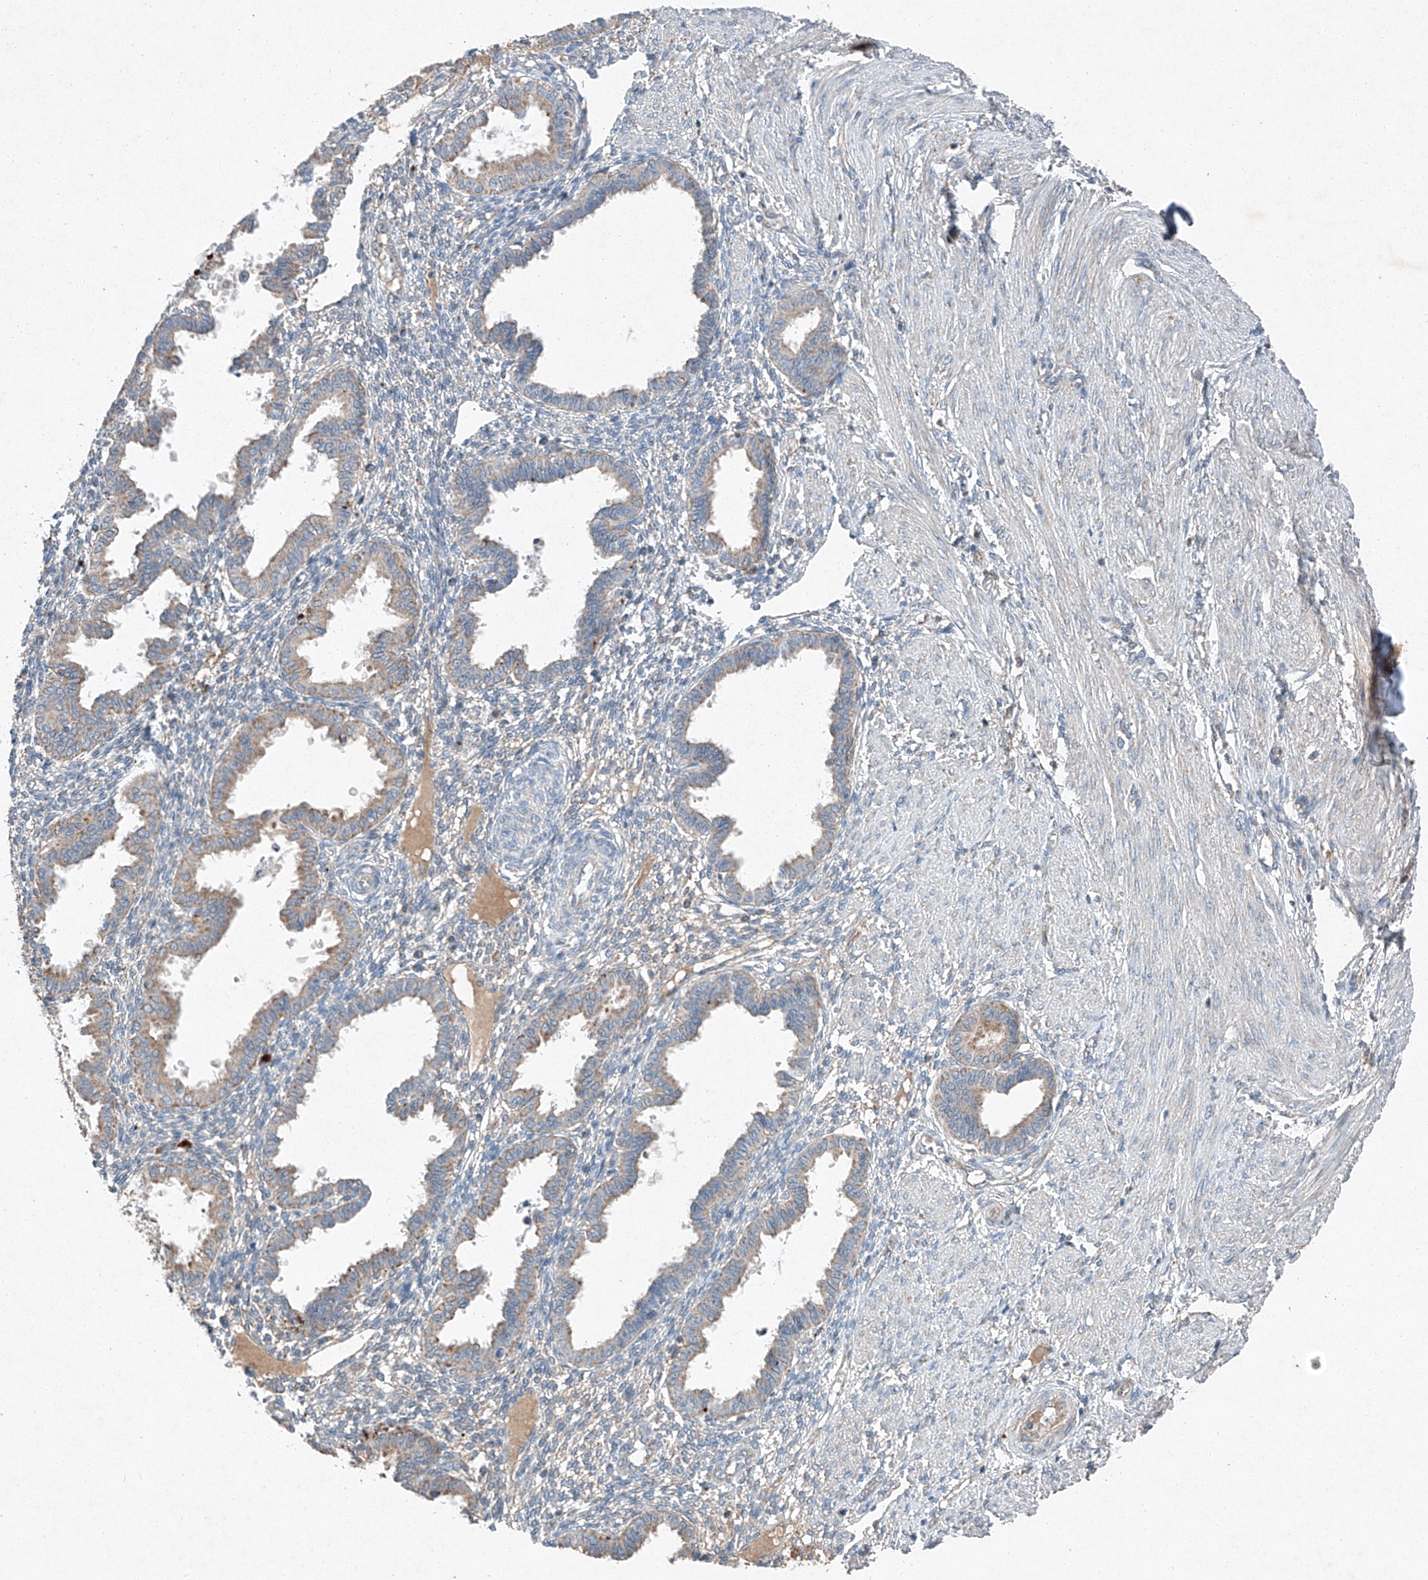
{"staining": {"intensity": "negative", "quantity": "none", "location": "none"}, "tissue": "endometrium", "cell_type": "Cells in endometrial stroma", "image_type": "normal", "snomed": [{"axis": "morphology", "description": "Normal tissue, NOS"}, {"axis": "topography", "description": "Endometrium"}], "caption": "Immunohistochemical staining of normal endometrium reveals no significant positivity in cells in endometrial stroma. The staining is performed using DAB (3,3'-diaminobenzidine) brown chromogen with nuclei counter-stained in using hematoxylin.", "gene": "RUSC1", "patient": {"sex": "female", "age": 33}}